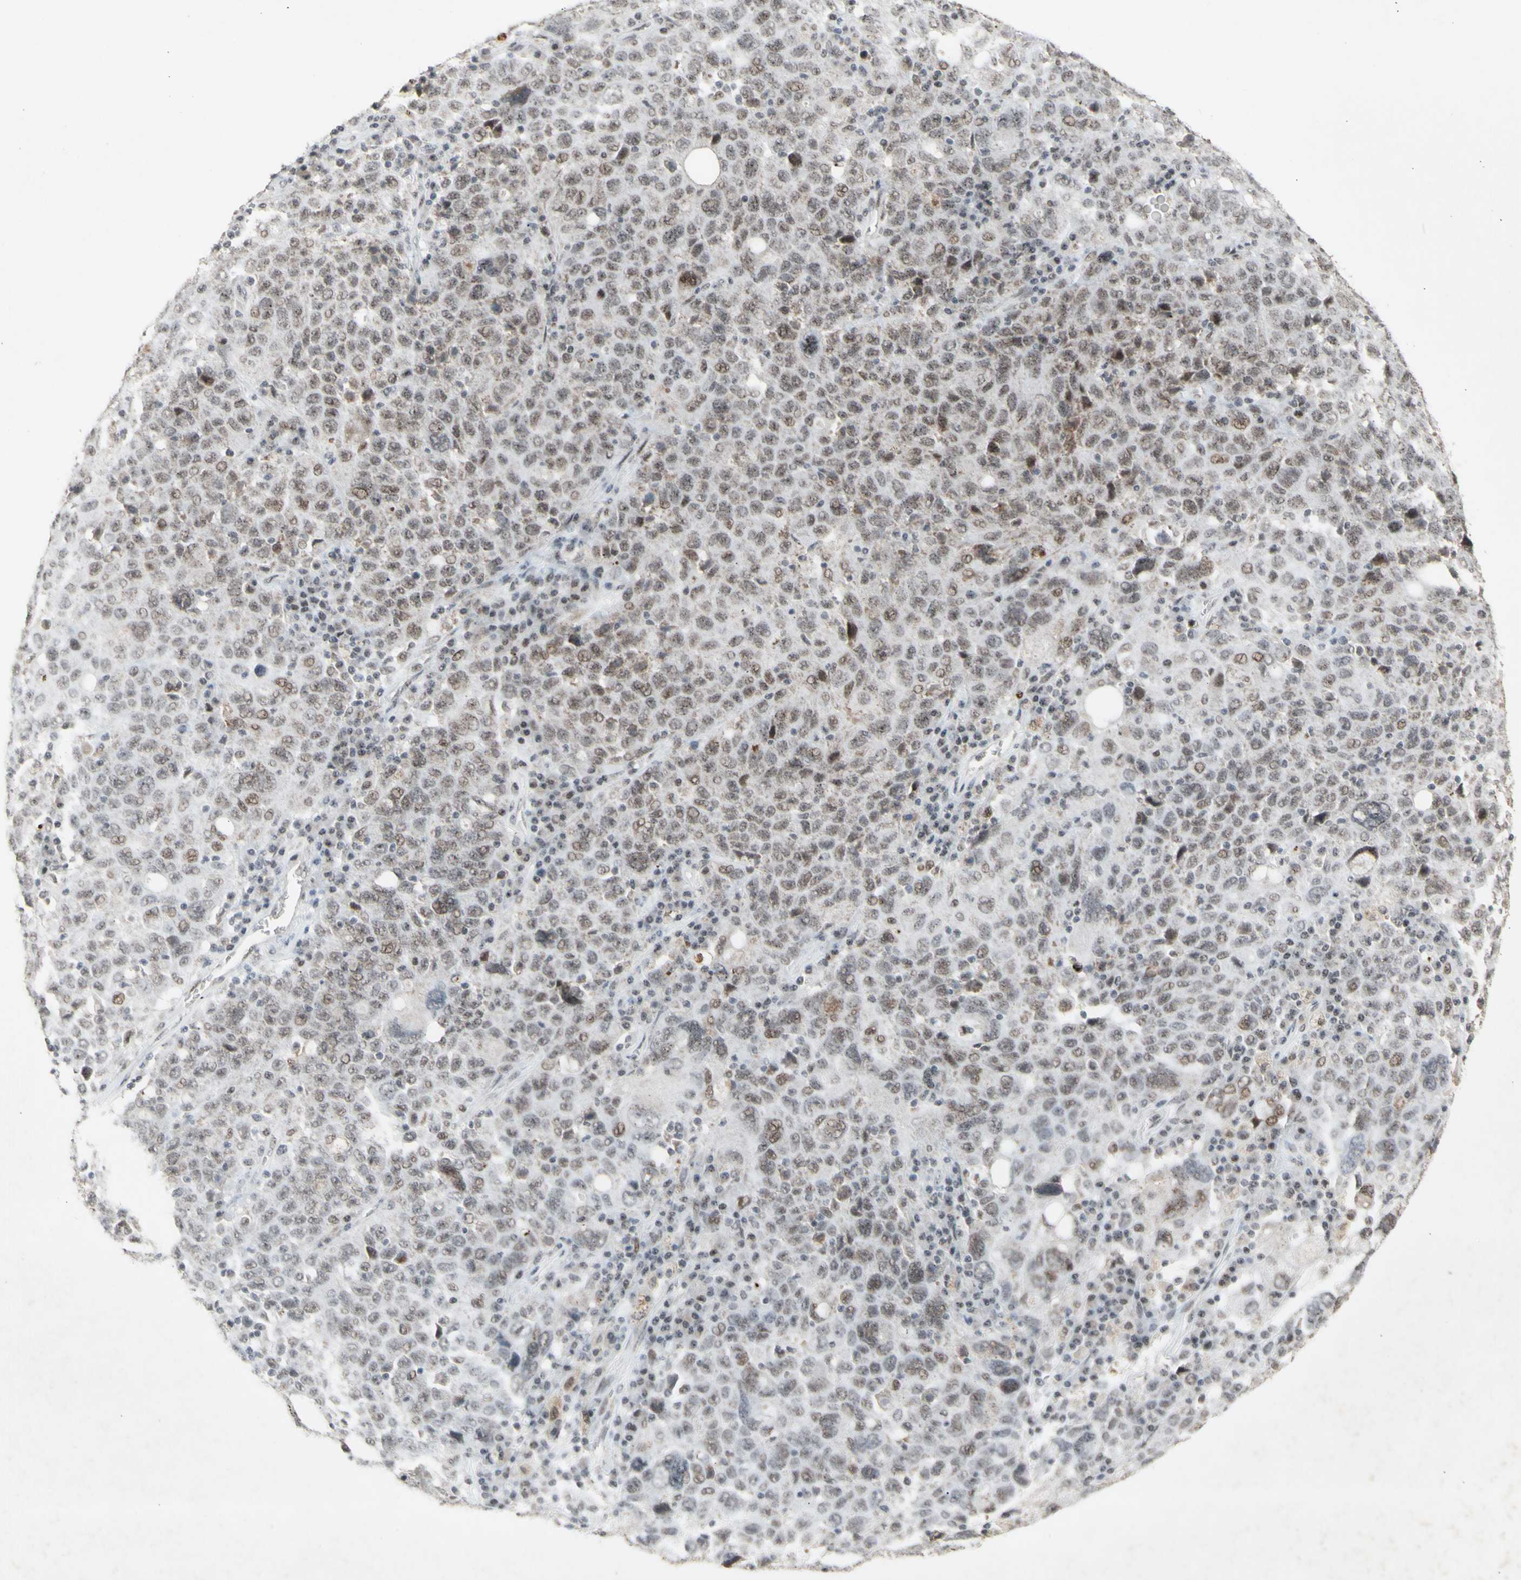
{"staining": {"intensity": "weak", "quantity": "25%-75%", "location": "nuclear"}, "tissue": "ovarian cancer", "cell_type": "Tumor cells", "image_type": "cancer", "snomed": [{"axis": "morphology", "description": "Carcinoma, endometroid"}, {"axis": "topography", "description": "Ovary"}], "caption": "Human ovarian endometroid carcinoma stained for a protein (brown) reveals weak nuclear positive positivity in about 25%-75% of tumor cells.", "gene": "CENPB", "patient": {"sex": "female", "age": 62}}